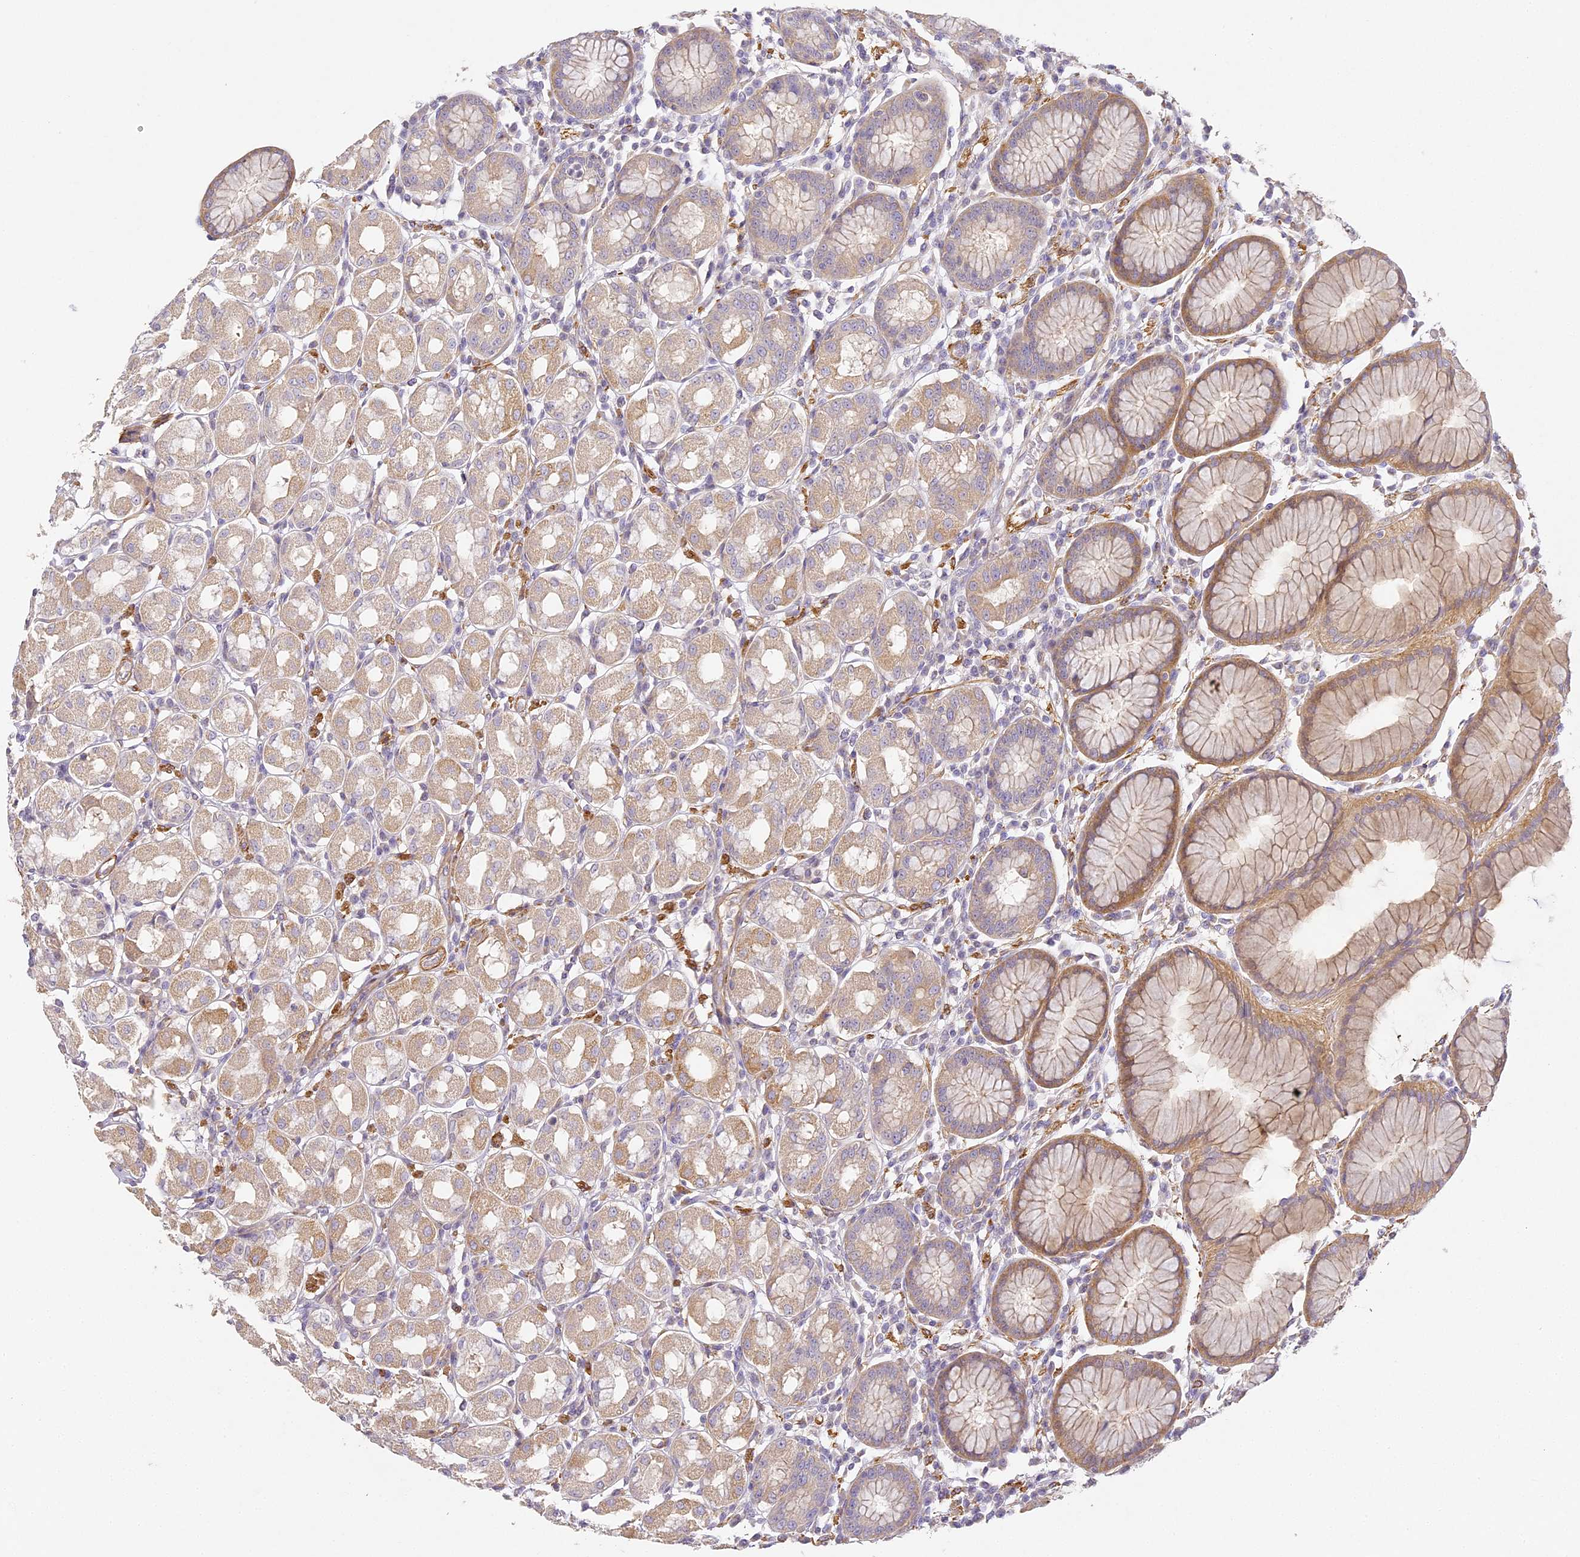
{"staining": {"intensity": "moderate", "quantity": "25%-75%", "location": "cytoplasmic/membranous"}, "tissue": "stomach", "cell_type": "Glandular cells", "image_type": "normal", "snomed": [{"axis": "morphology", "description": "Normal tissue, NOS"}, {"axis": "topography", "description": "Stomach"}, {"axis": "topography", "description": "Stomach, lower"}], "caption": "Immunohistochemical staining of normal stomach demonstrates moderate cytoplasmic/membranous protein staining in about 25%-75% of glandular cells.", "gene": "MED28", "patient": {"sex": "female", "age": 56}}